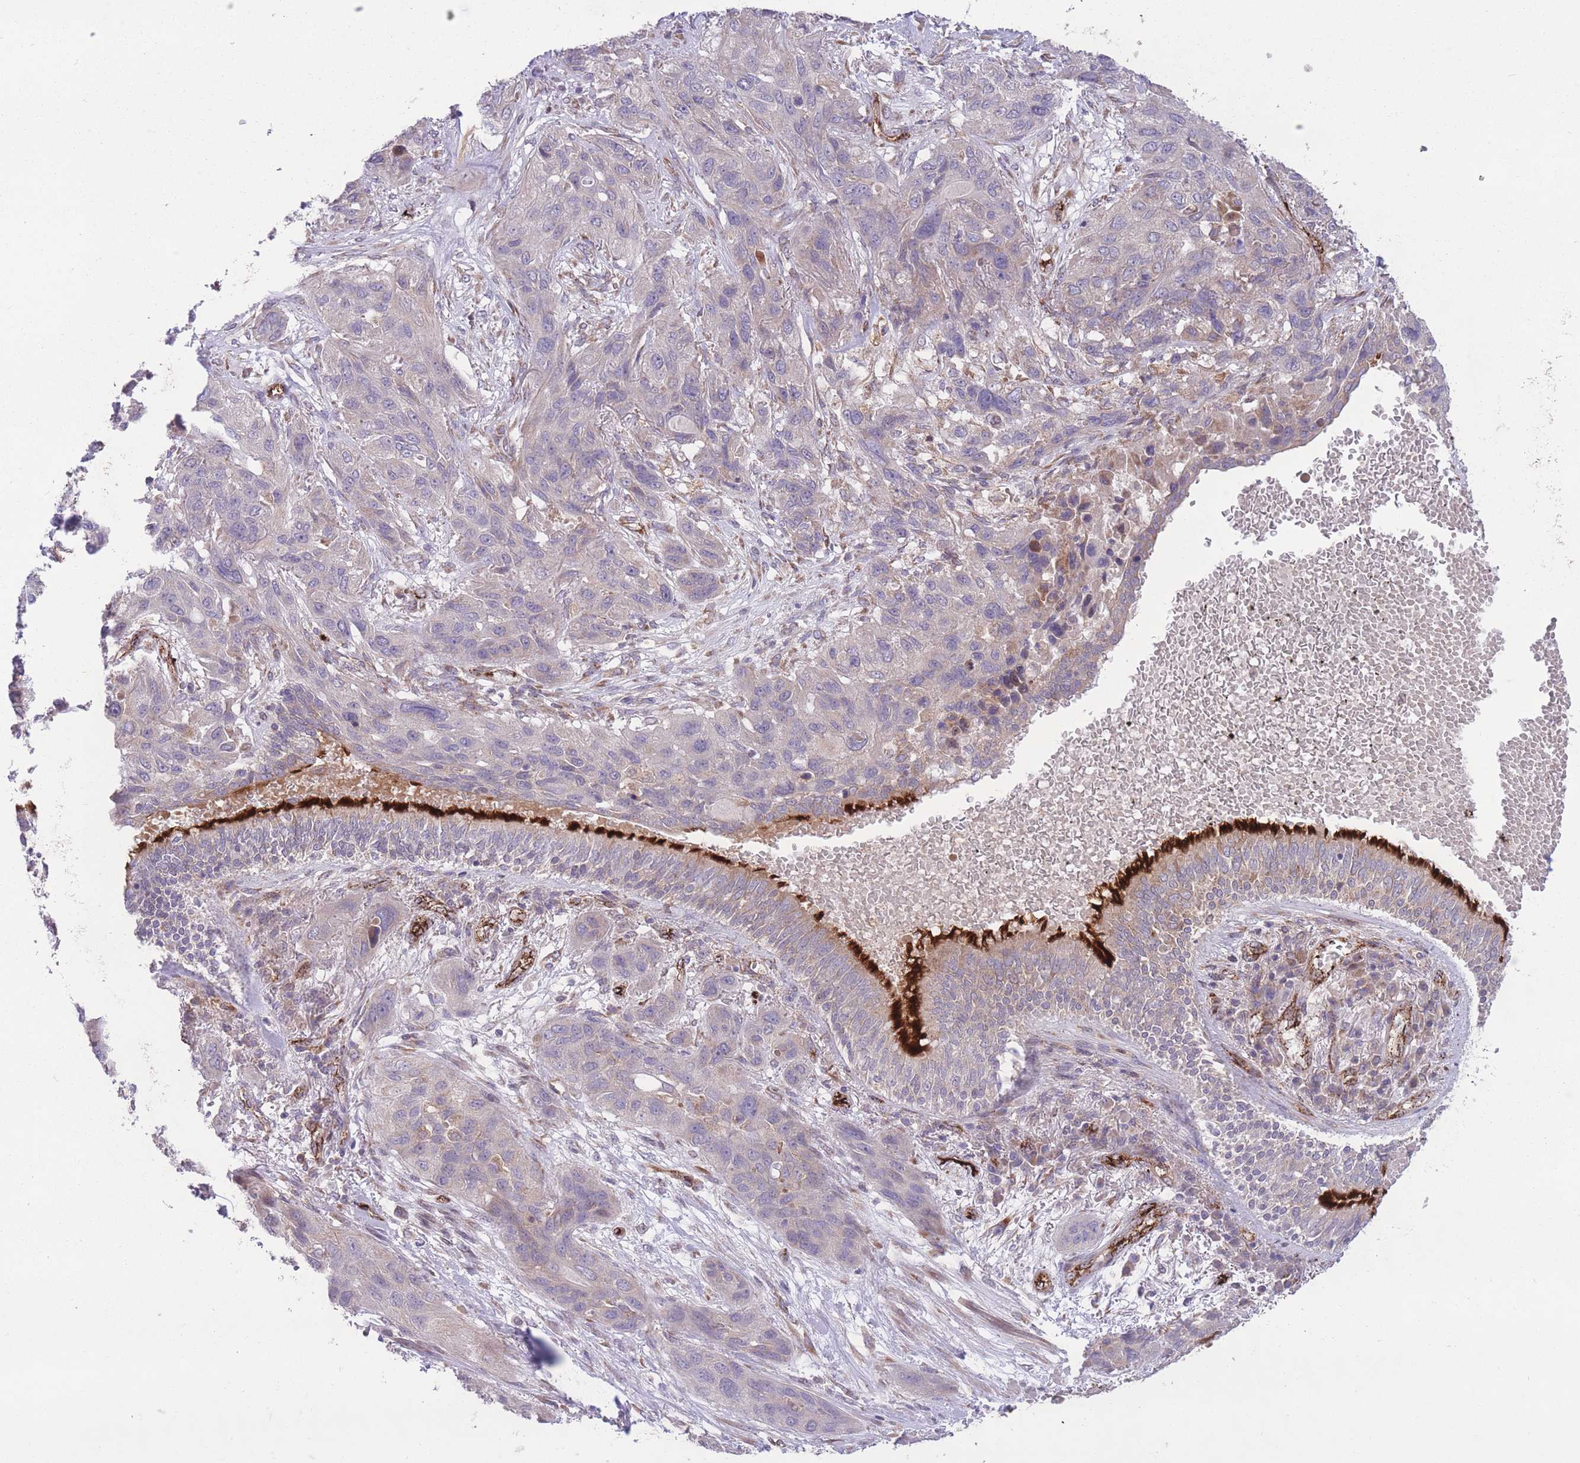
{"staining": {"intensity": "negative", "quantity": "none", "location": "none"}, "tissue": "lung cancer", "cell_type": "Tumor cells", "image_type": "cancer", "snomed": [{"axis": "morphology", "description": "Squamous cell carcinoma, NOS"}, {"axis": "topography", "description": "Lung"}], "caption": "A histopathology image of lung cancer (squamous cell carcinoma) stained for a protein shows no brown staining in tumor cells.", "gene": "CISH", "patient": {"sex": "female", "age": 70}}